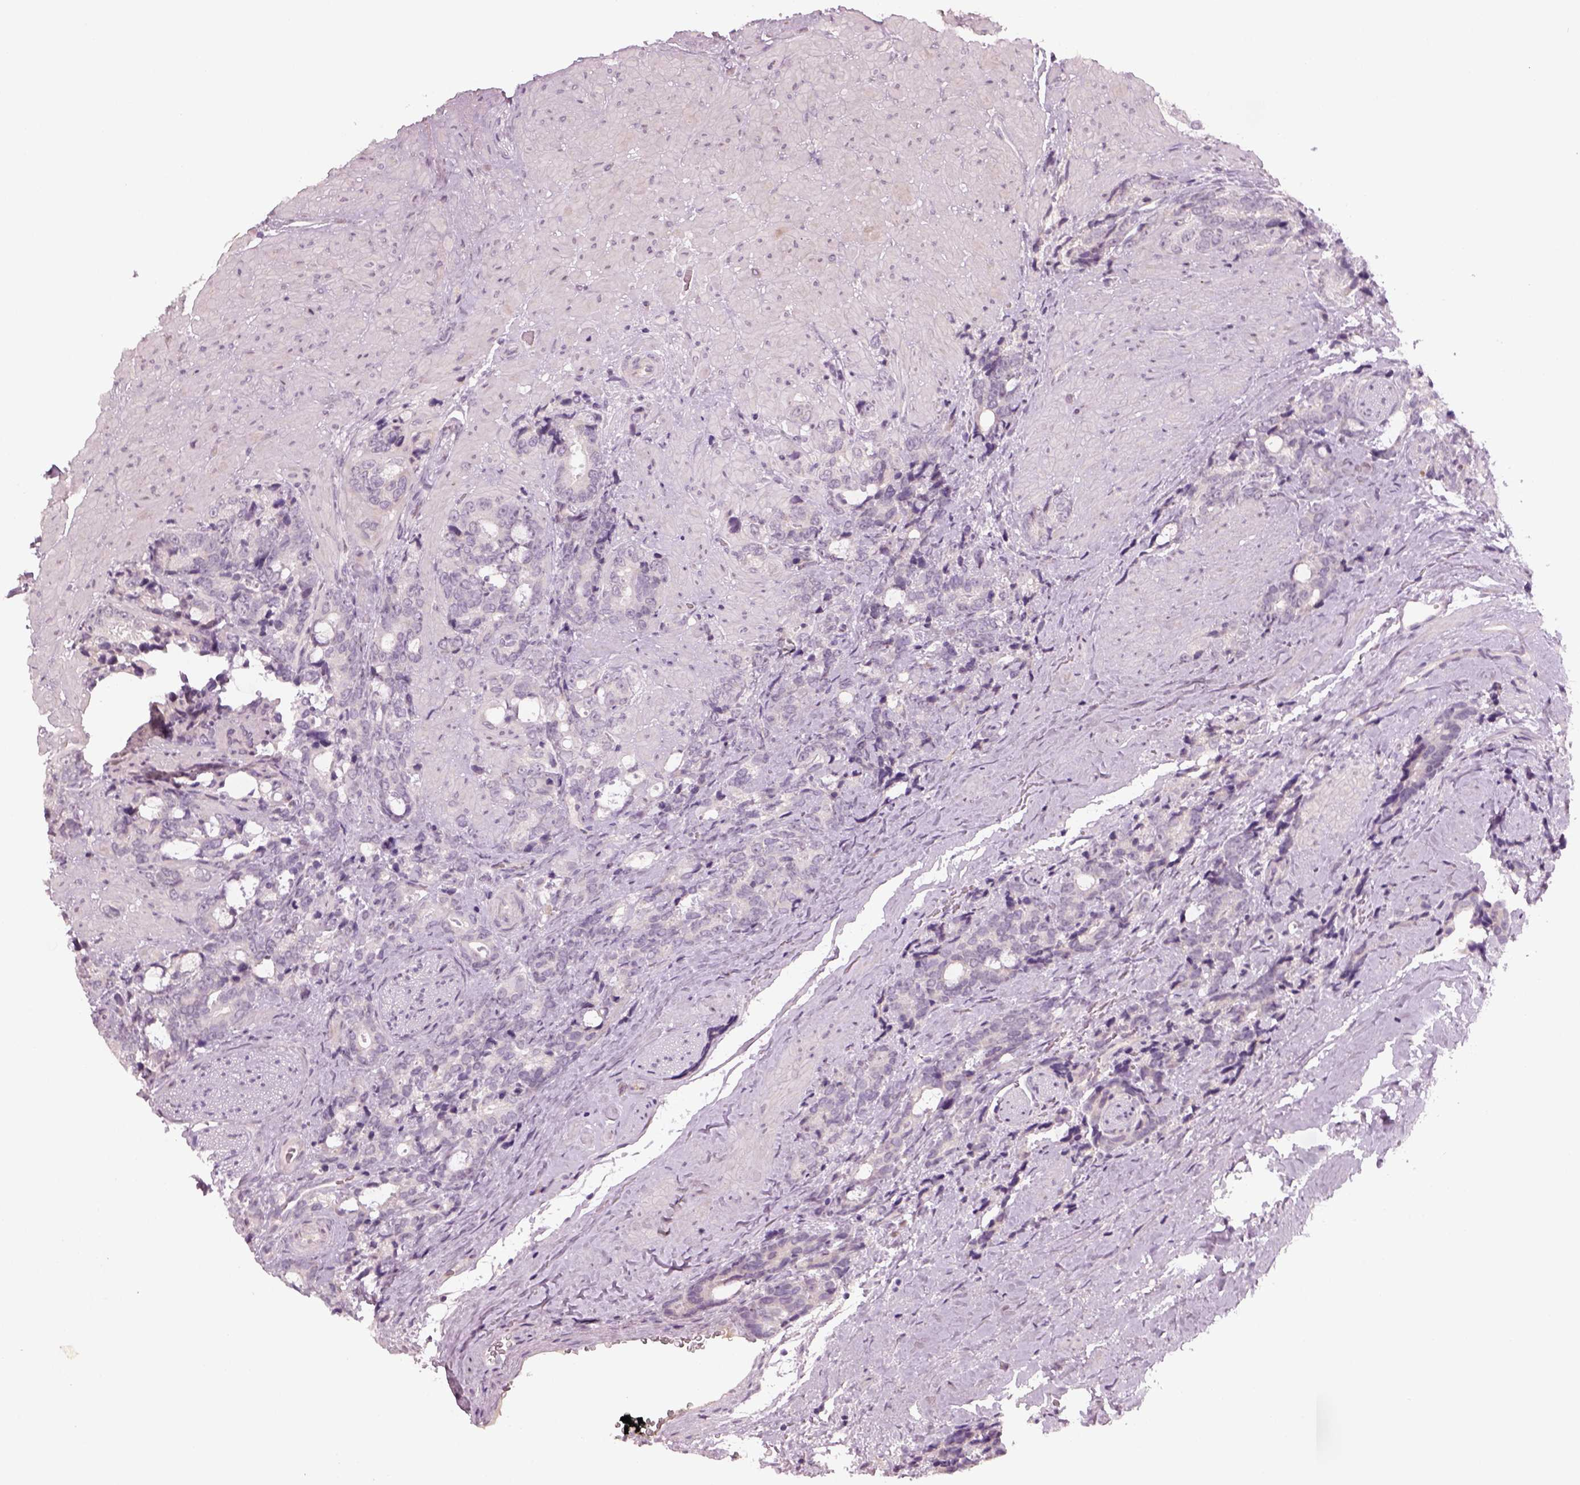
{"staining": {"intensity": "negative", "quantity": "none", "location": "none"}, "tissue": "prostate cancer", "cell_type": "Tumor cells", "image_type": "cancer", "snomed": [{"axis": "morphology", "description": "Adenocarcinoma, High grade"}, {"axis": "topography", "description": "Prostate"}], "caption": "This is a histopathology image of immunohistochemistry (IHC) staining of prostate cancer, which shows no positivity in tumor cells.", "gene": "PENK", "patient": {"sex": "male", "age": 74}}